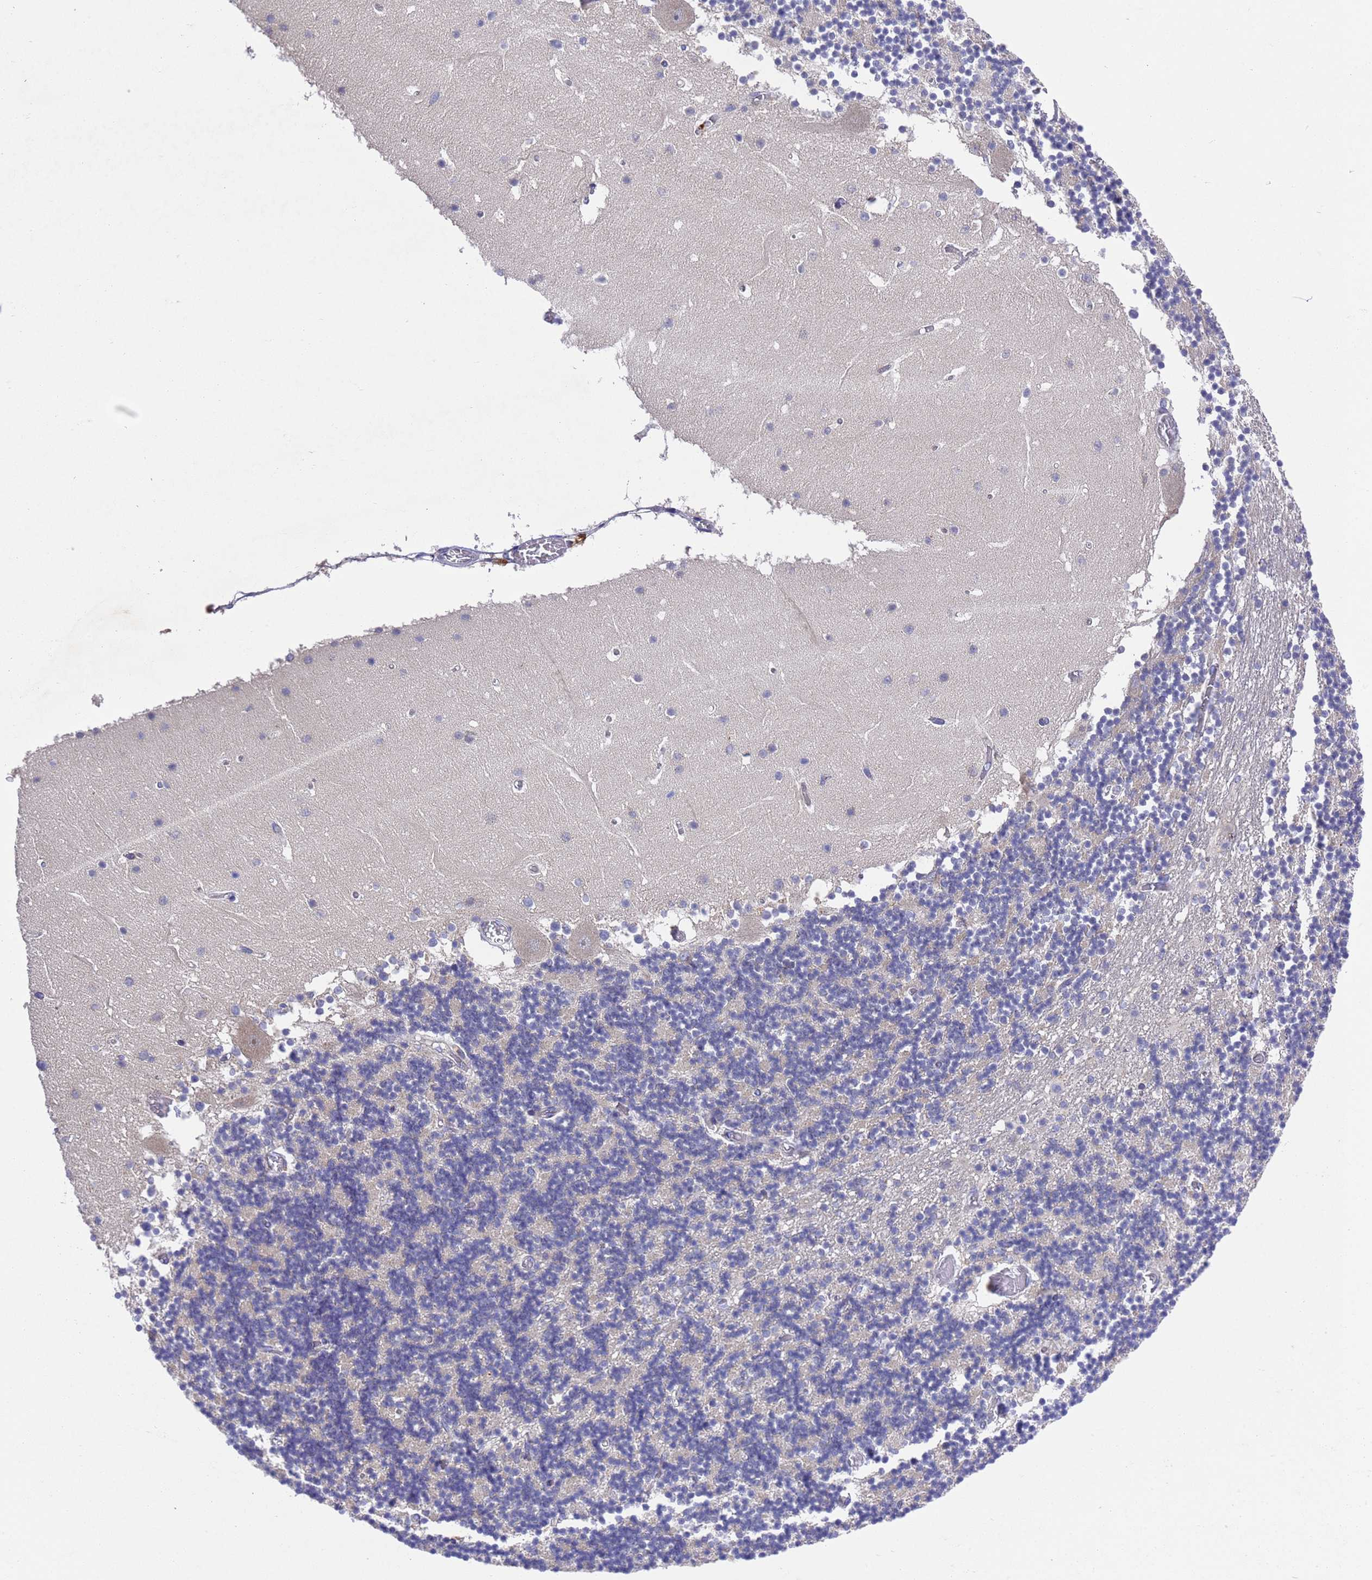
{"staining": {"intensity": "negative", "quantity": "none", "location": "none"}, "tissue": "cerebellum", "cell_type": "Cells in granular layer", "image_type": "normal", "snomed": [{"axis": "morphology", "description": "Normal tissue, NOS"}, {"axis": "topography", "description": "Cerebellum"}], "caption": "This is an immunohistochemistry (IHC) histopathology image of benign cerebellum. There is no positivity in cells in granular layer.", "gene": "DCAF12L1", "patient": {"sex": "female", "age": 28}}